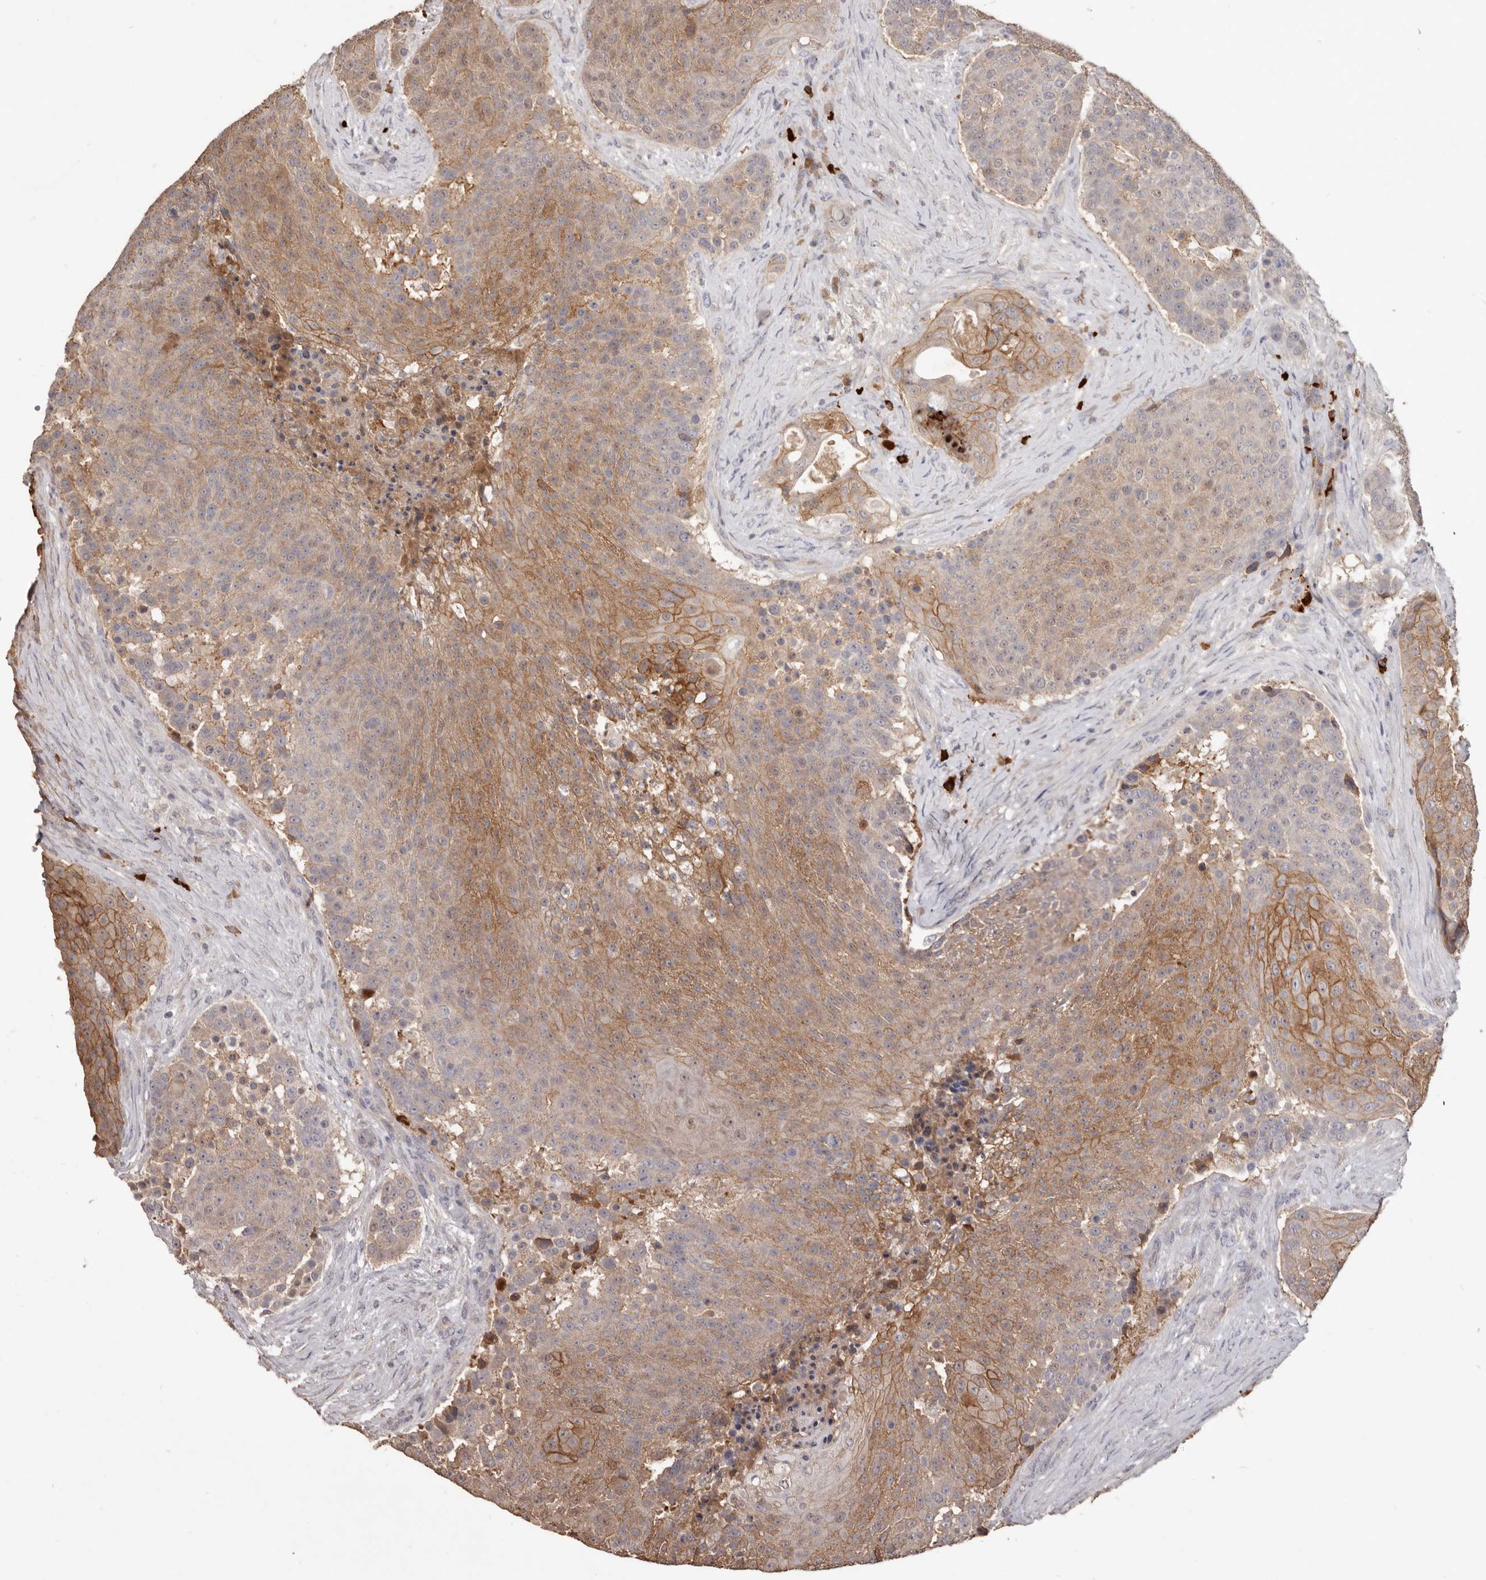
{"staining": {"intensity": "moderate", "quantity": ">75%", "location": "cytoplasmic/membranous"}, "tissue": "urothelial cancer", "cell_type": "Tumor cells", "image_type": "cancer", "snomed": [{"axis": "morphology", "description": "Urothelial carcinoma, High grade"}, {"axis": "topography", "description": "Urinary bladder"}], "caption": "A brown stain labels moderate cytoplasmic/membranous staining of a protein in high-grade urothelial carcinoma tumor cells. Immunohistochemistry stains the protein in brown and the nuclei are stained blue.", "gene": "HCAR2", "patient": {"sex": "female", "age": 63}}